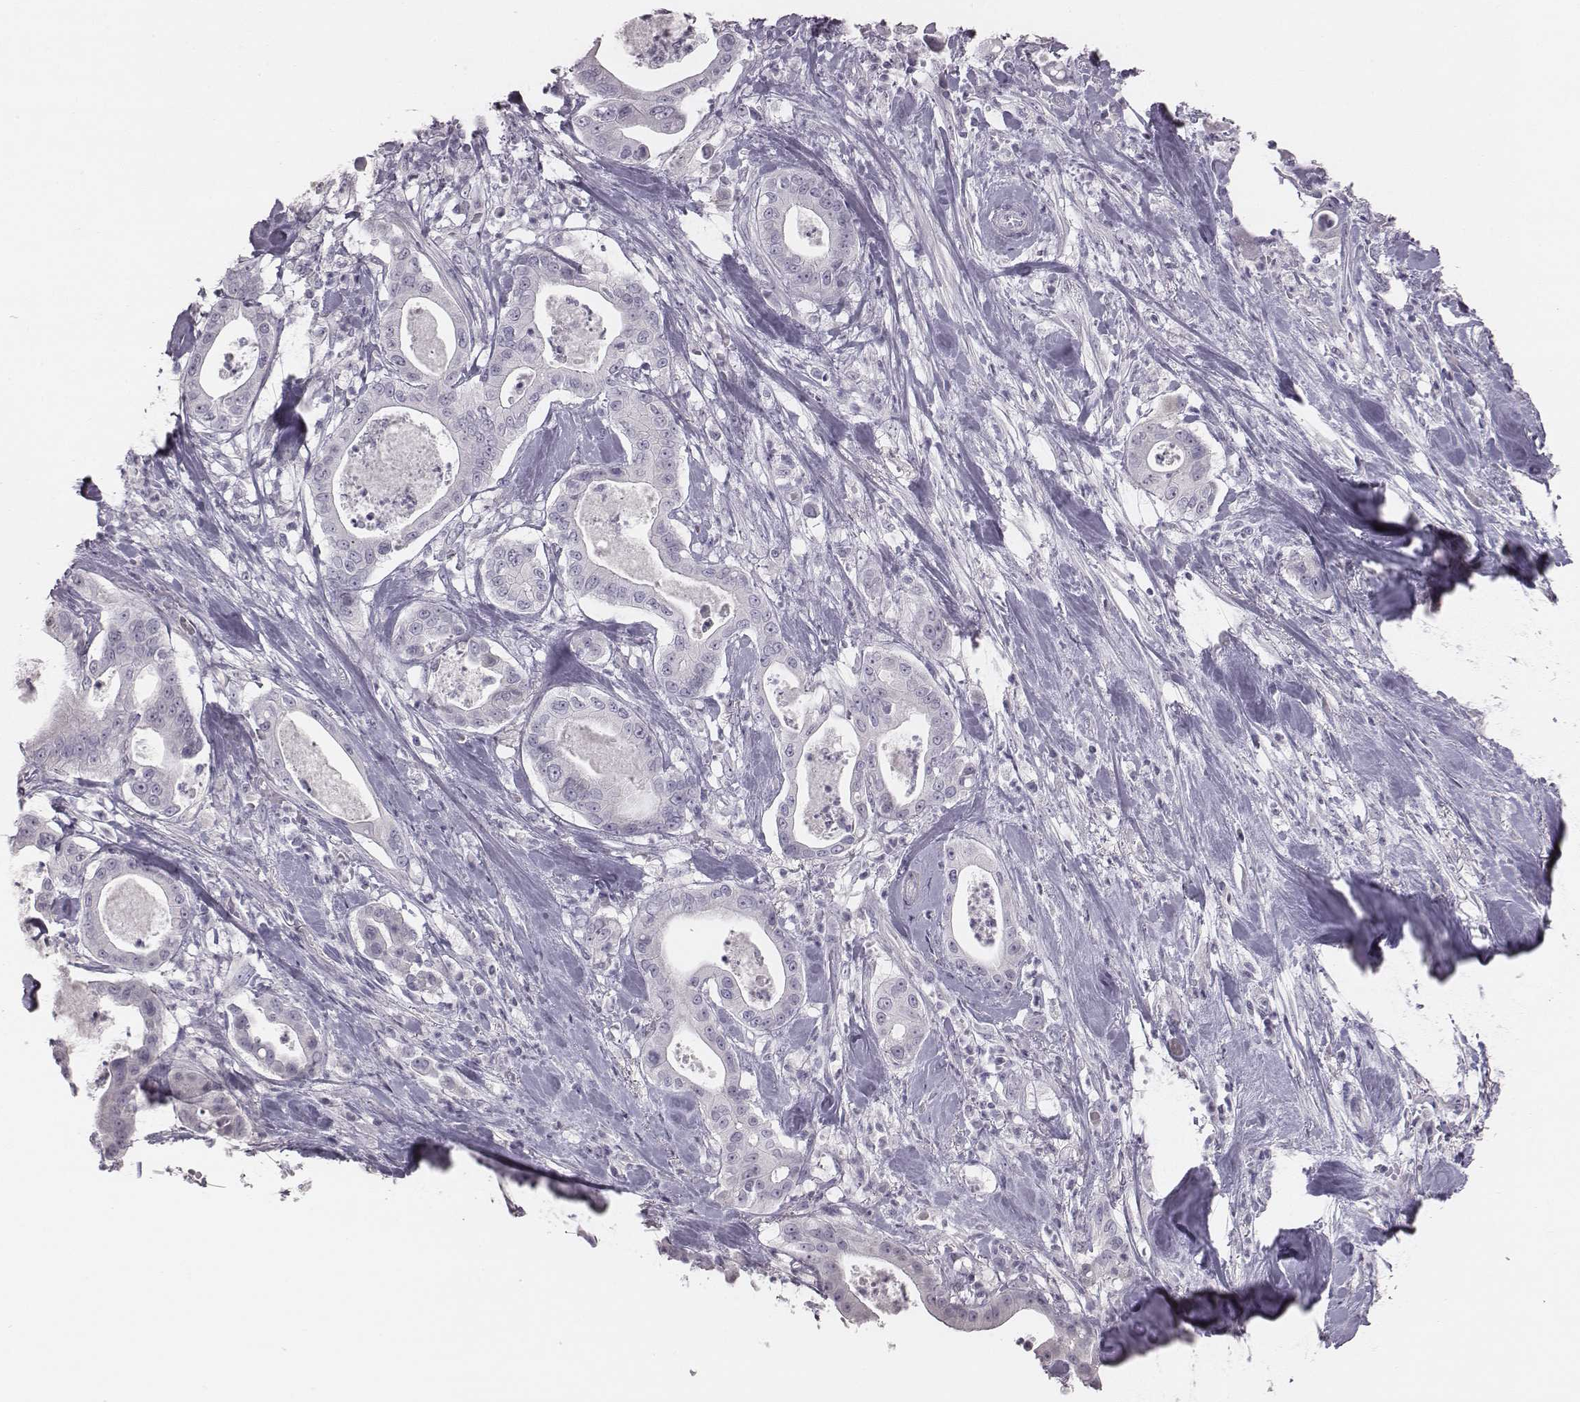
{"staining": {"intensity": "negative", "quantity": "none", "location": "none"}, "tissue": "pancreatic cancer", "cell_type": "Tumor cells", "image_type": "cancer", "snomed": [{"axis": "morphology", "description": "Adenocarcinoma, NOS"}, {"axis": "topography", "description": "Pancreas"}], "caption": "Adenocarcinoma (pancreatic) was stained to show a protein in brown. There is no significant positivity in tumor cells. (DAB (3,3'-diaminobenzidine) immunohistochemistry visualized using brightfield microscopy, high magnification).", "gene": "C6orf58", "patient": {"sex": "male", "age": 71}}